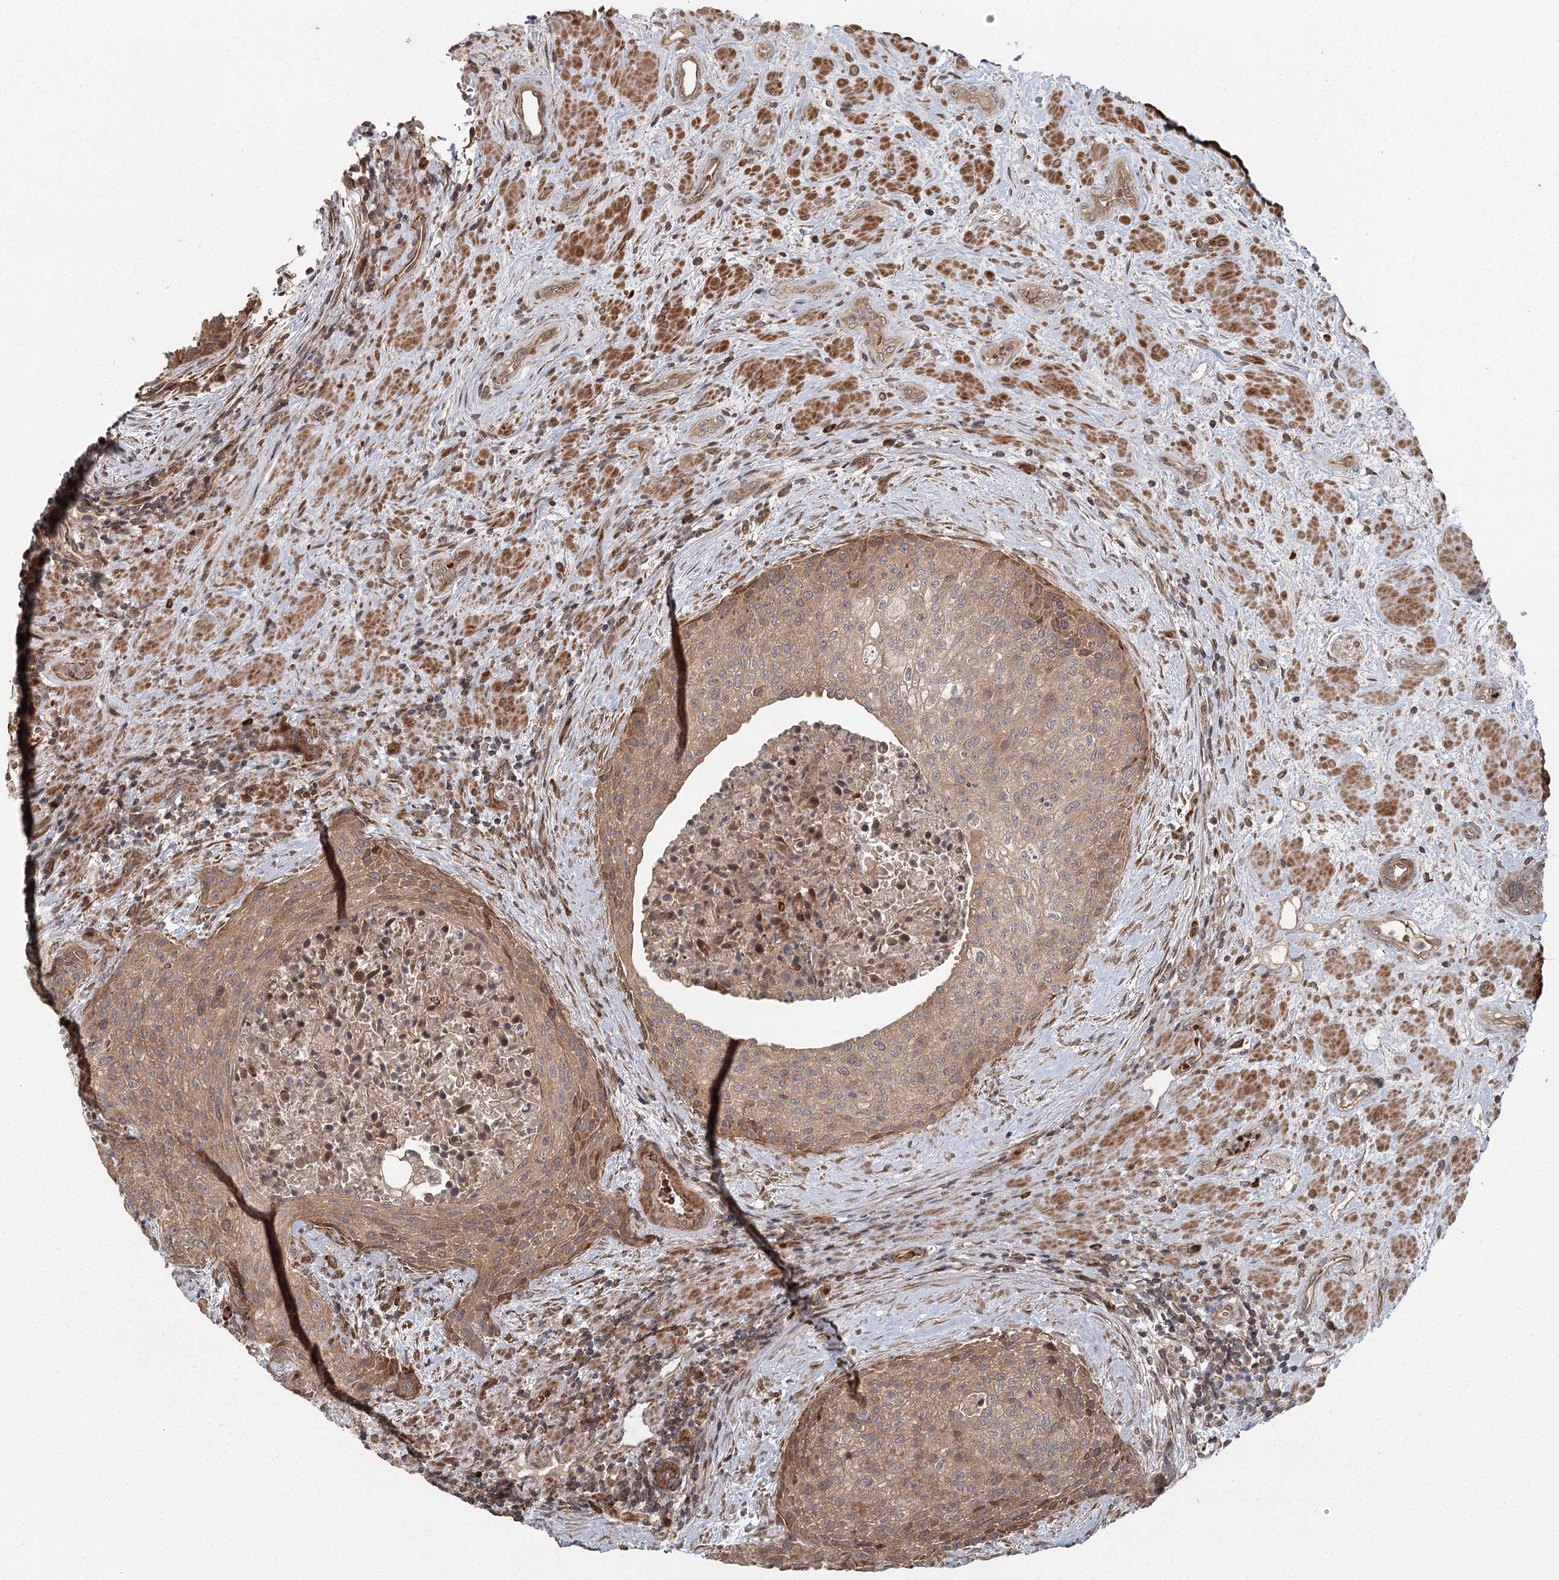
{"staining": {"intensity": "weak", "quantity": ">75%", "location": "cytoplasmic/membranous"}, "tissue": "urothelial cancer", "cell_type": "Tumor cells", "image_type": "cancer", "snomed": [{"axis": "morphology", "description": "Normal tissue, NOS"}, {"axis": "morphology", "description": "Urothelial carcinoma, NOS"}, {"axis": "topography", "description": "Urinary bladder"}, {"axis": "topography", "description": "Peripheral nerve tissue"}], "caption": "Transitional cell carcinoma stained with a brown dye displays weak cytoplasmic/membranous positive positivity in about >75% of tumor cells.", "gene": "RAPGEF6", "patient": {"sex": "male", "age": 35}}